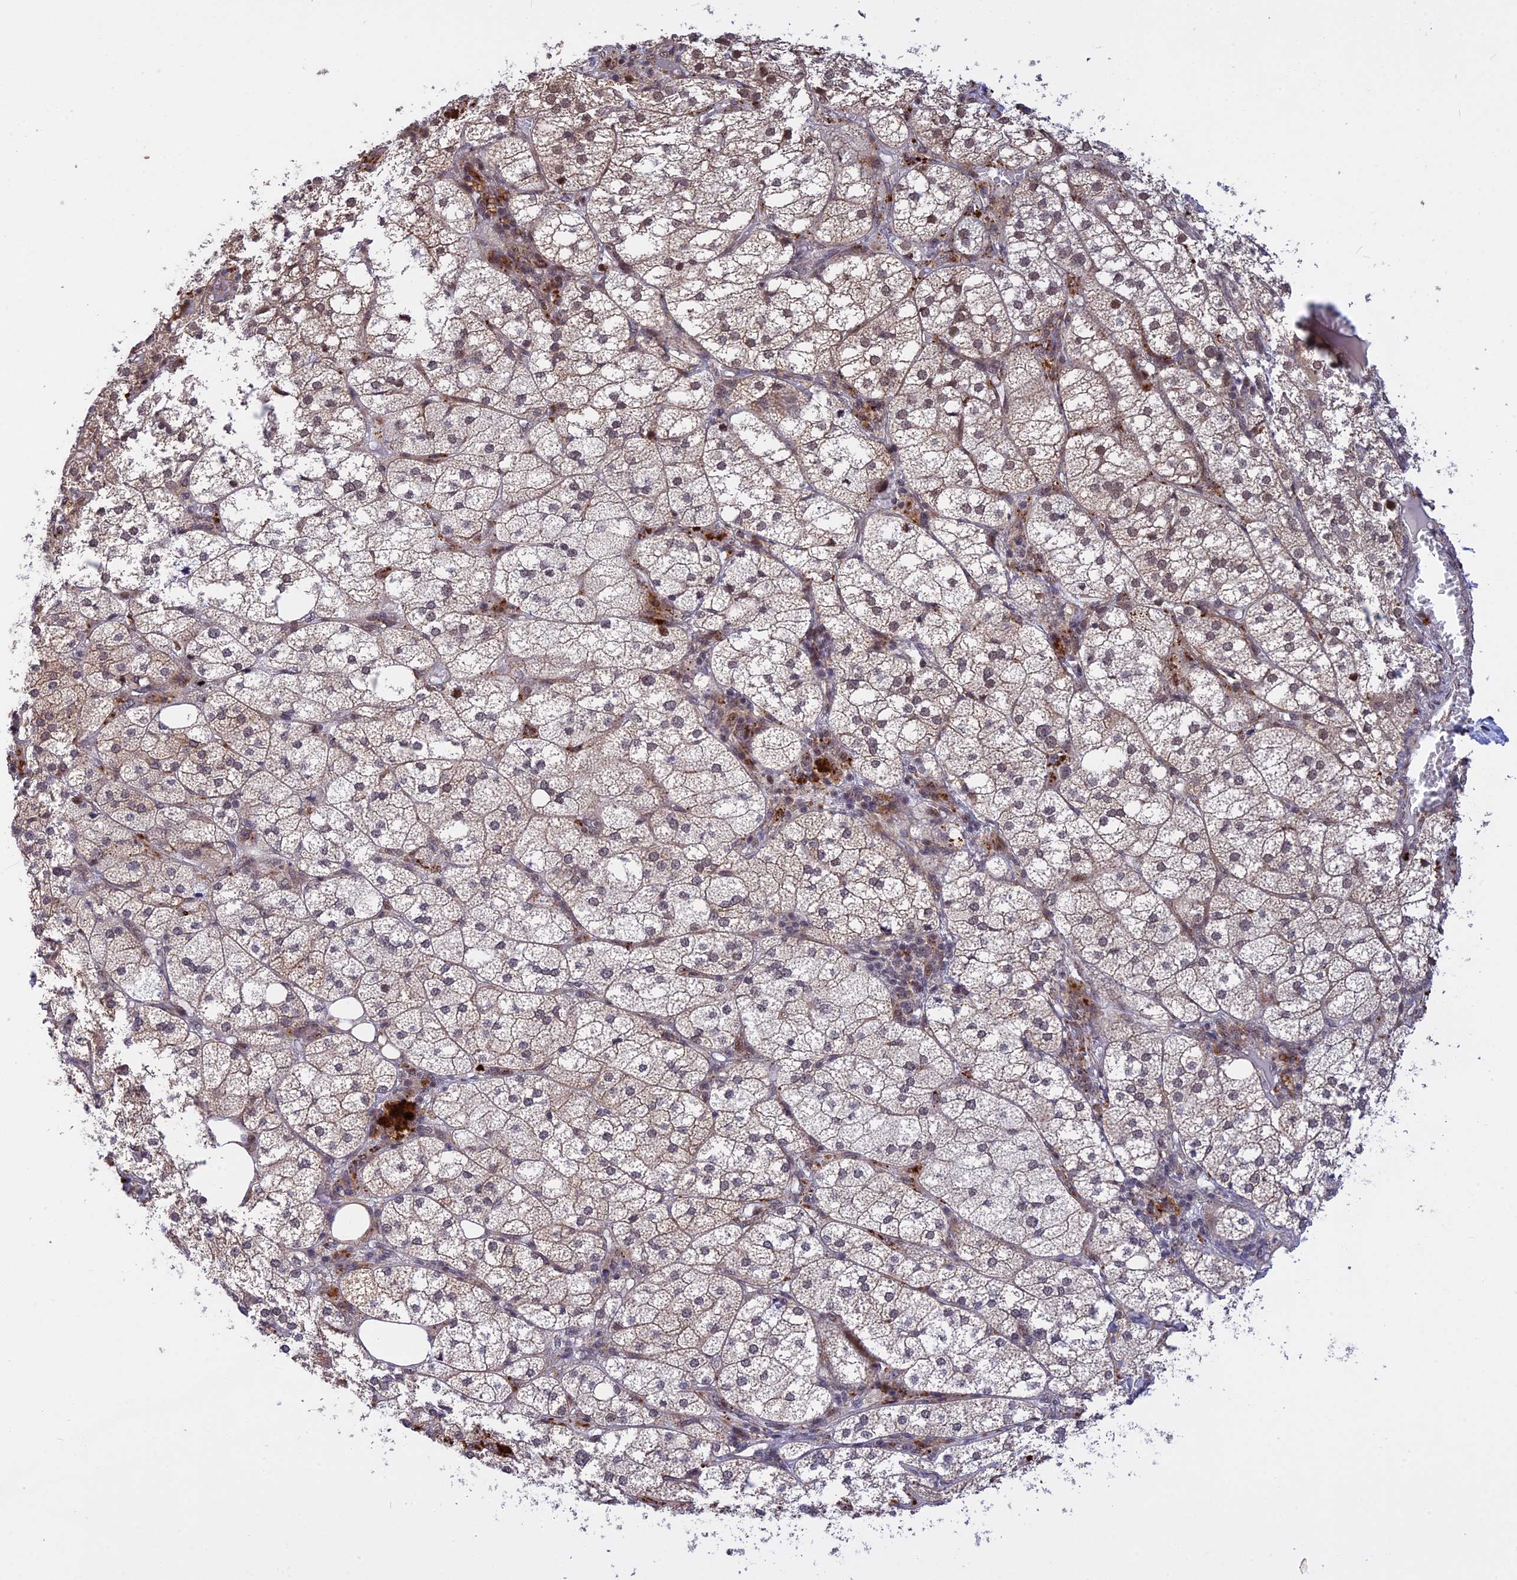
{"staining": {"intensity": "strong", "quantity": "25%-75%", "location": "nuclear"}, "tissue": "adrenal gland", "cell_type": "Glandular cells", "image_type": "normal", "snomed": [{"axis": "morphology", "description": "Normal tissue, NOS"}, {"axis": "topography", "description": "Adrenal gland"}], "caption": "This histopathology image reveals immunohistochemistry (IHC) staining of benign adrenal gland, with high strong nuclear positivity in approximately 25%-75% of glandular cells.", "gene": "POLR2C", "patient": {"sex": "female", "age": 61}}